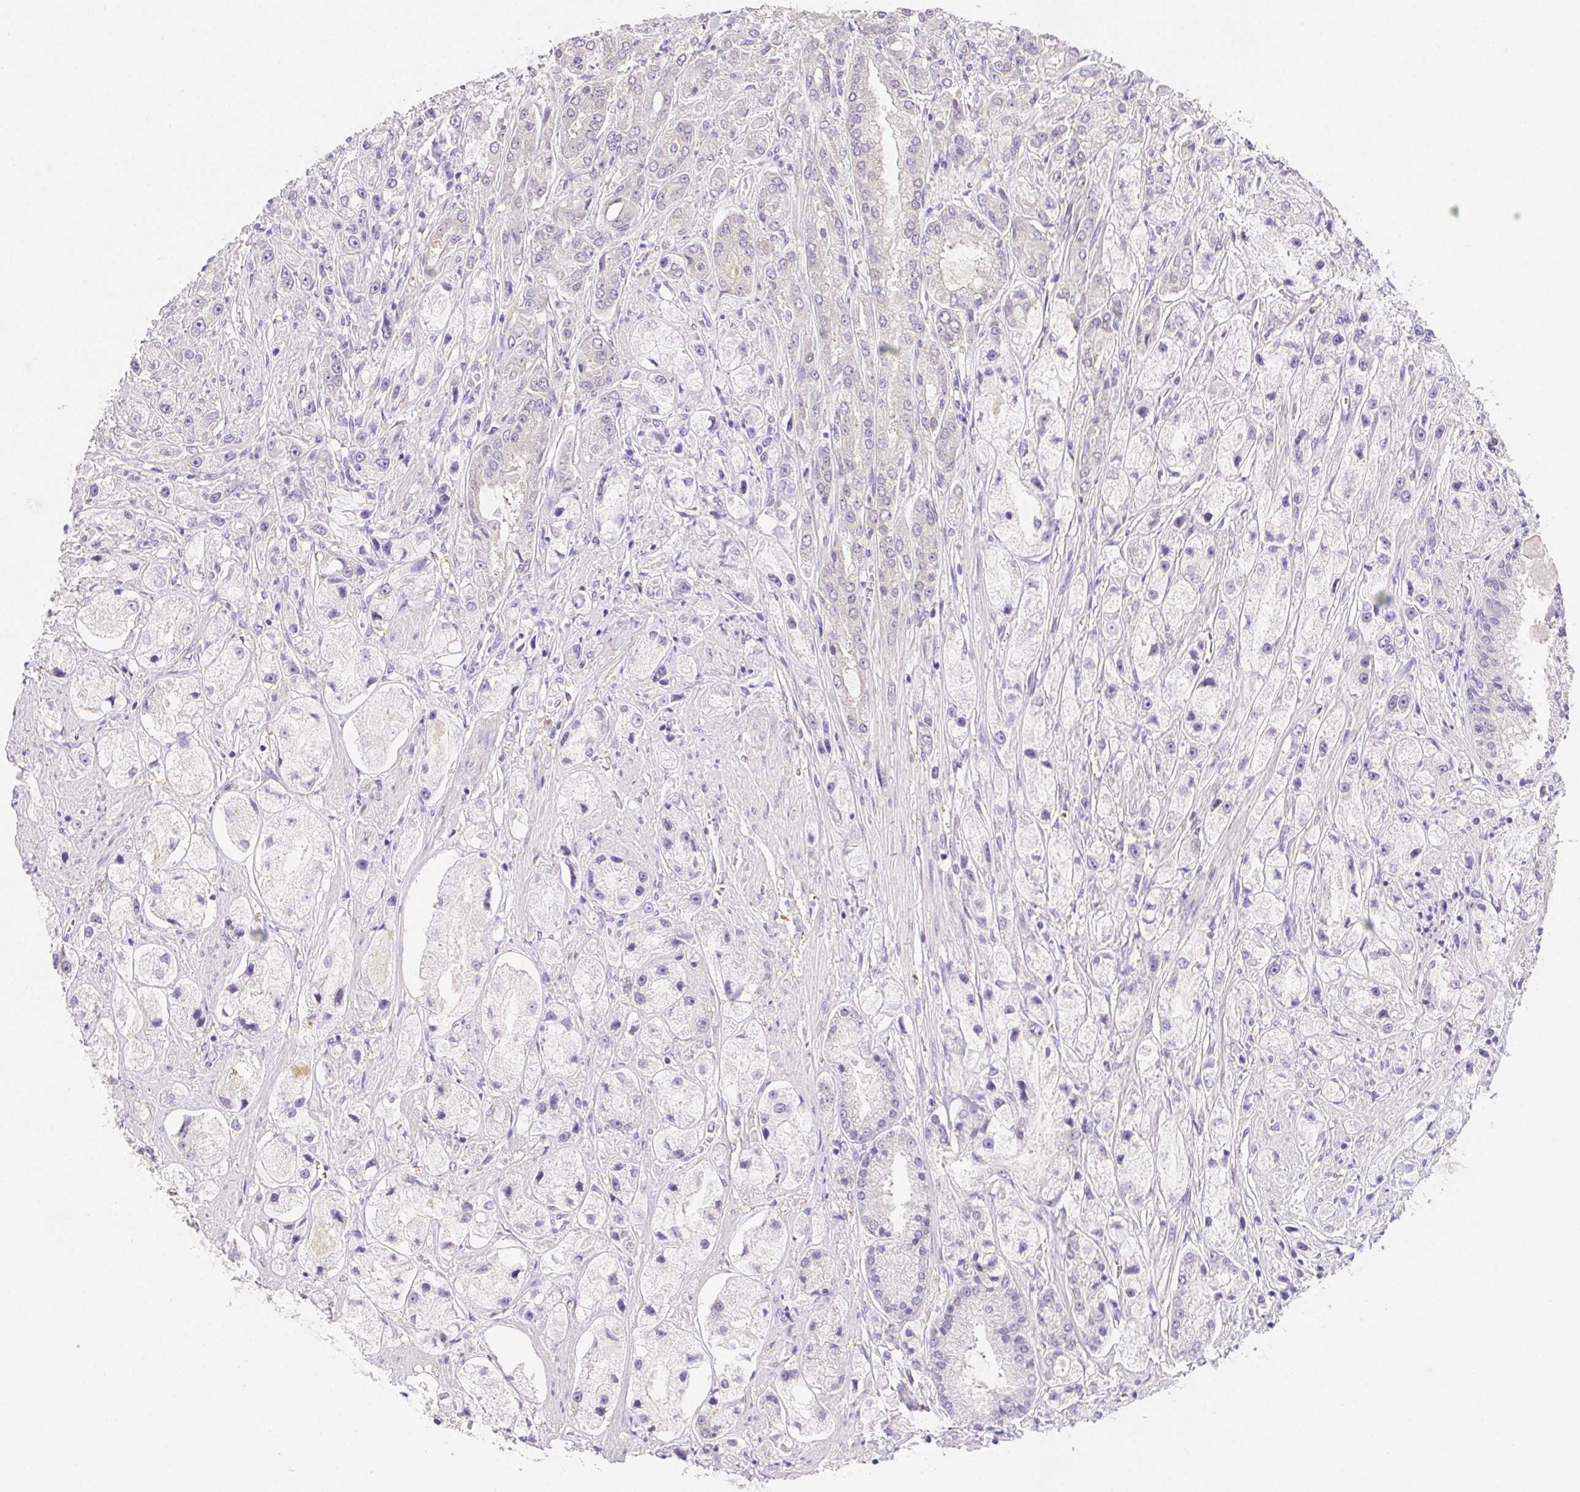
{"staining": {"intensity": "negative", "quantity": "none", "location": "none"}, "tissue": "prostate cancer", "cell_type": "Tumor cells", "image_type": "cancer", "snomed": [{"axis": "morphology", "description": "Adenocarcinoma, High grade"}, {"axis": "topography", "description": "Prostate"}], "caption": "Immunohistochemical staining of prostate cancer demonstrates no significant staining in tumor cells.", "gene": "ZBBX", "patient": {"sex": "male", "age": 67}}